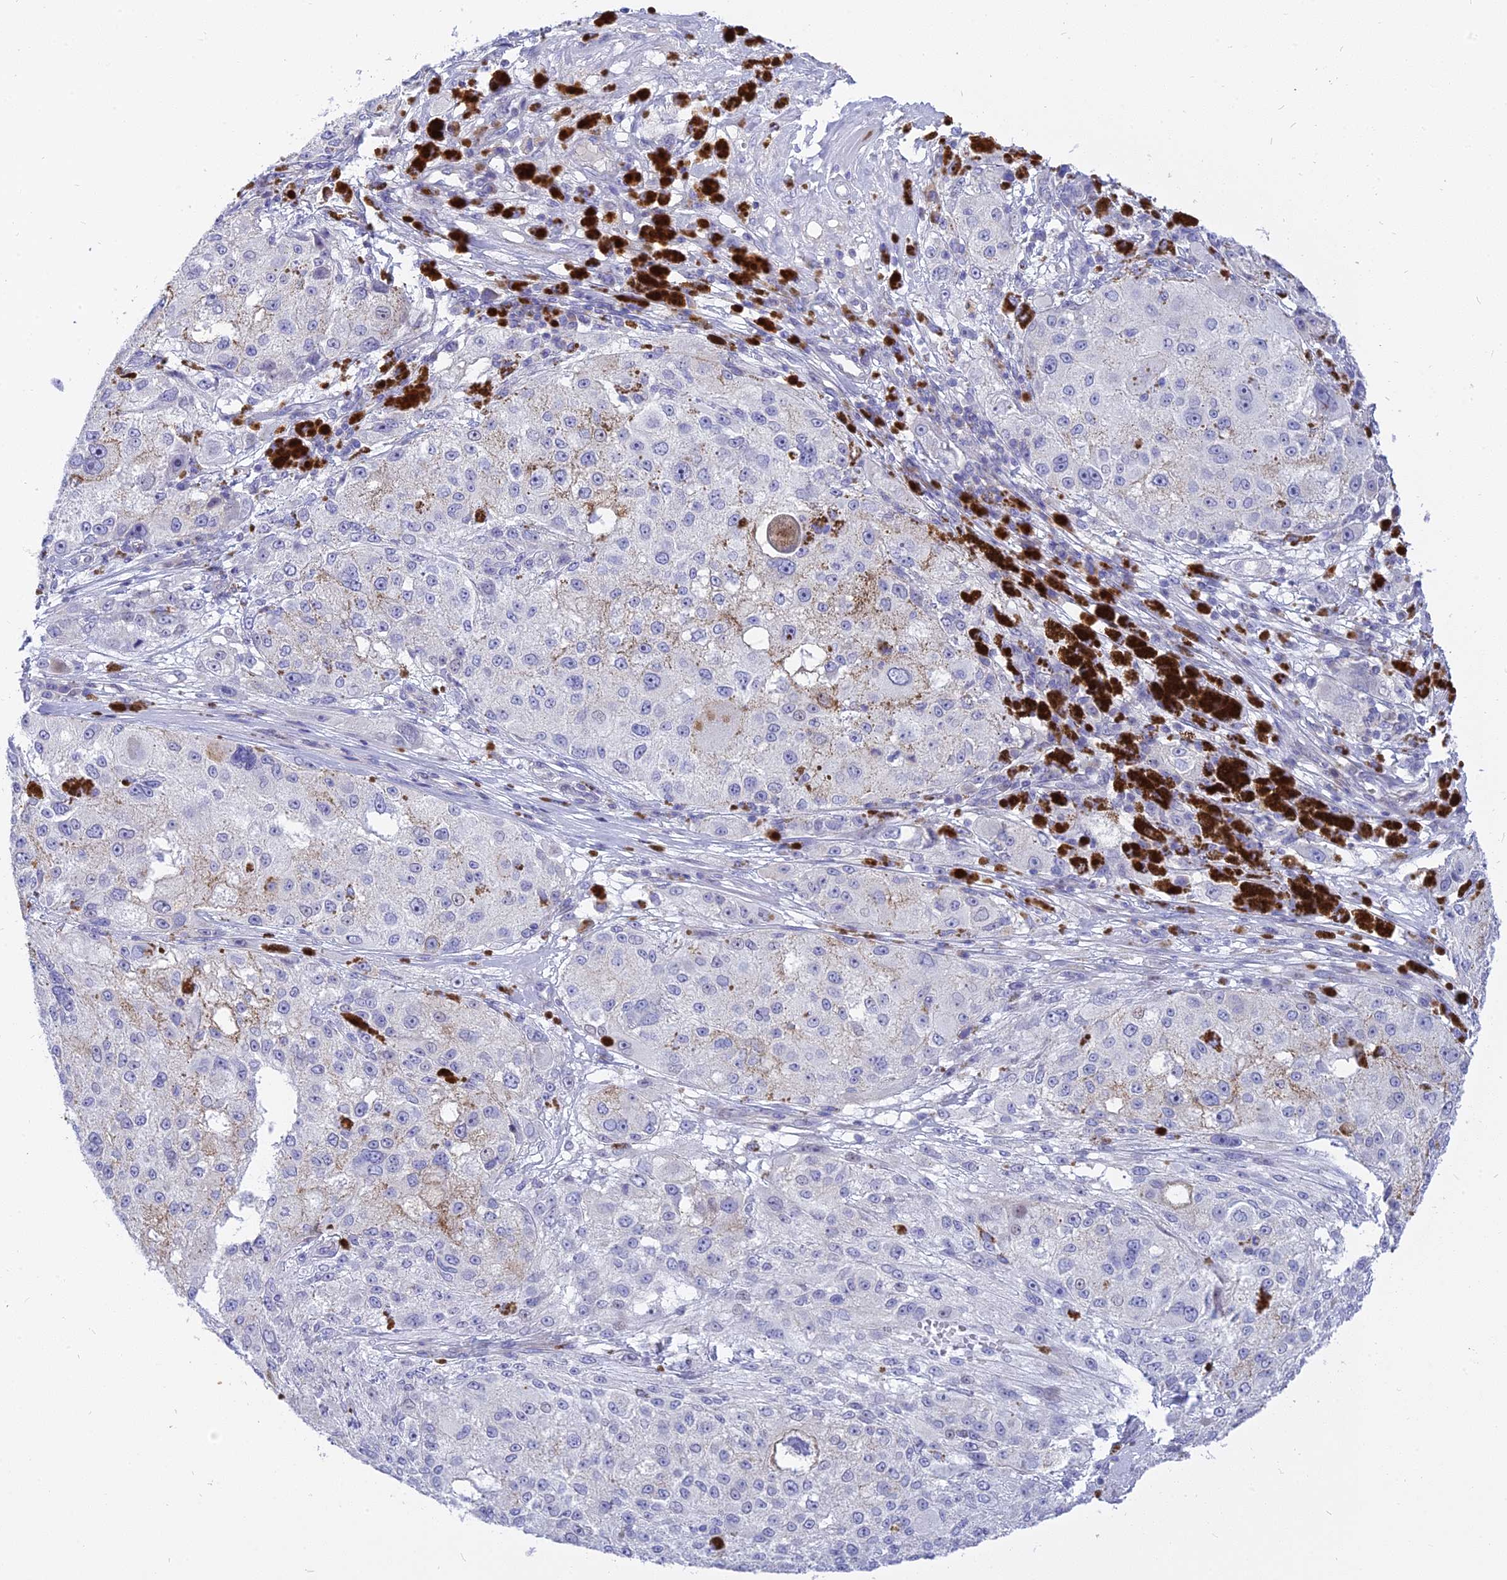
{"staining": {"intensity": "negative", "quantity": "none", "location": "none"}, "tissue": "melanoma", "cell_type": "Tumor cells", "image_type": "cancer", "snomed": [{"axis": "morphology", "description": "Necrosis, NOS"}, {"axis": "morphology", "description": "Malignant melanoma, NOS"}, {"axis": "topography", "description": "Skin"}], "caption": "This is an IHC micrograph of human malignant melanoma. There is no staining in tumor cells.", "gene": "MBD3L1", "patient": {"sex": "female", "age": 87}}